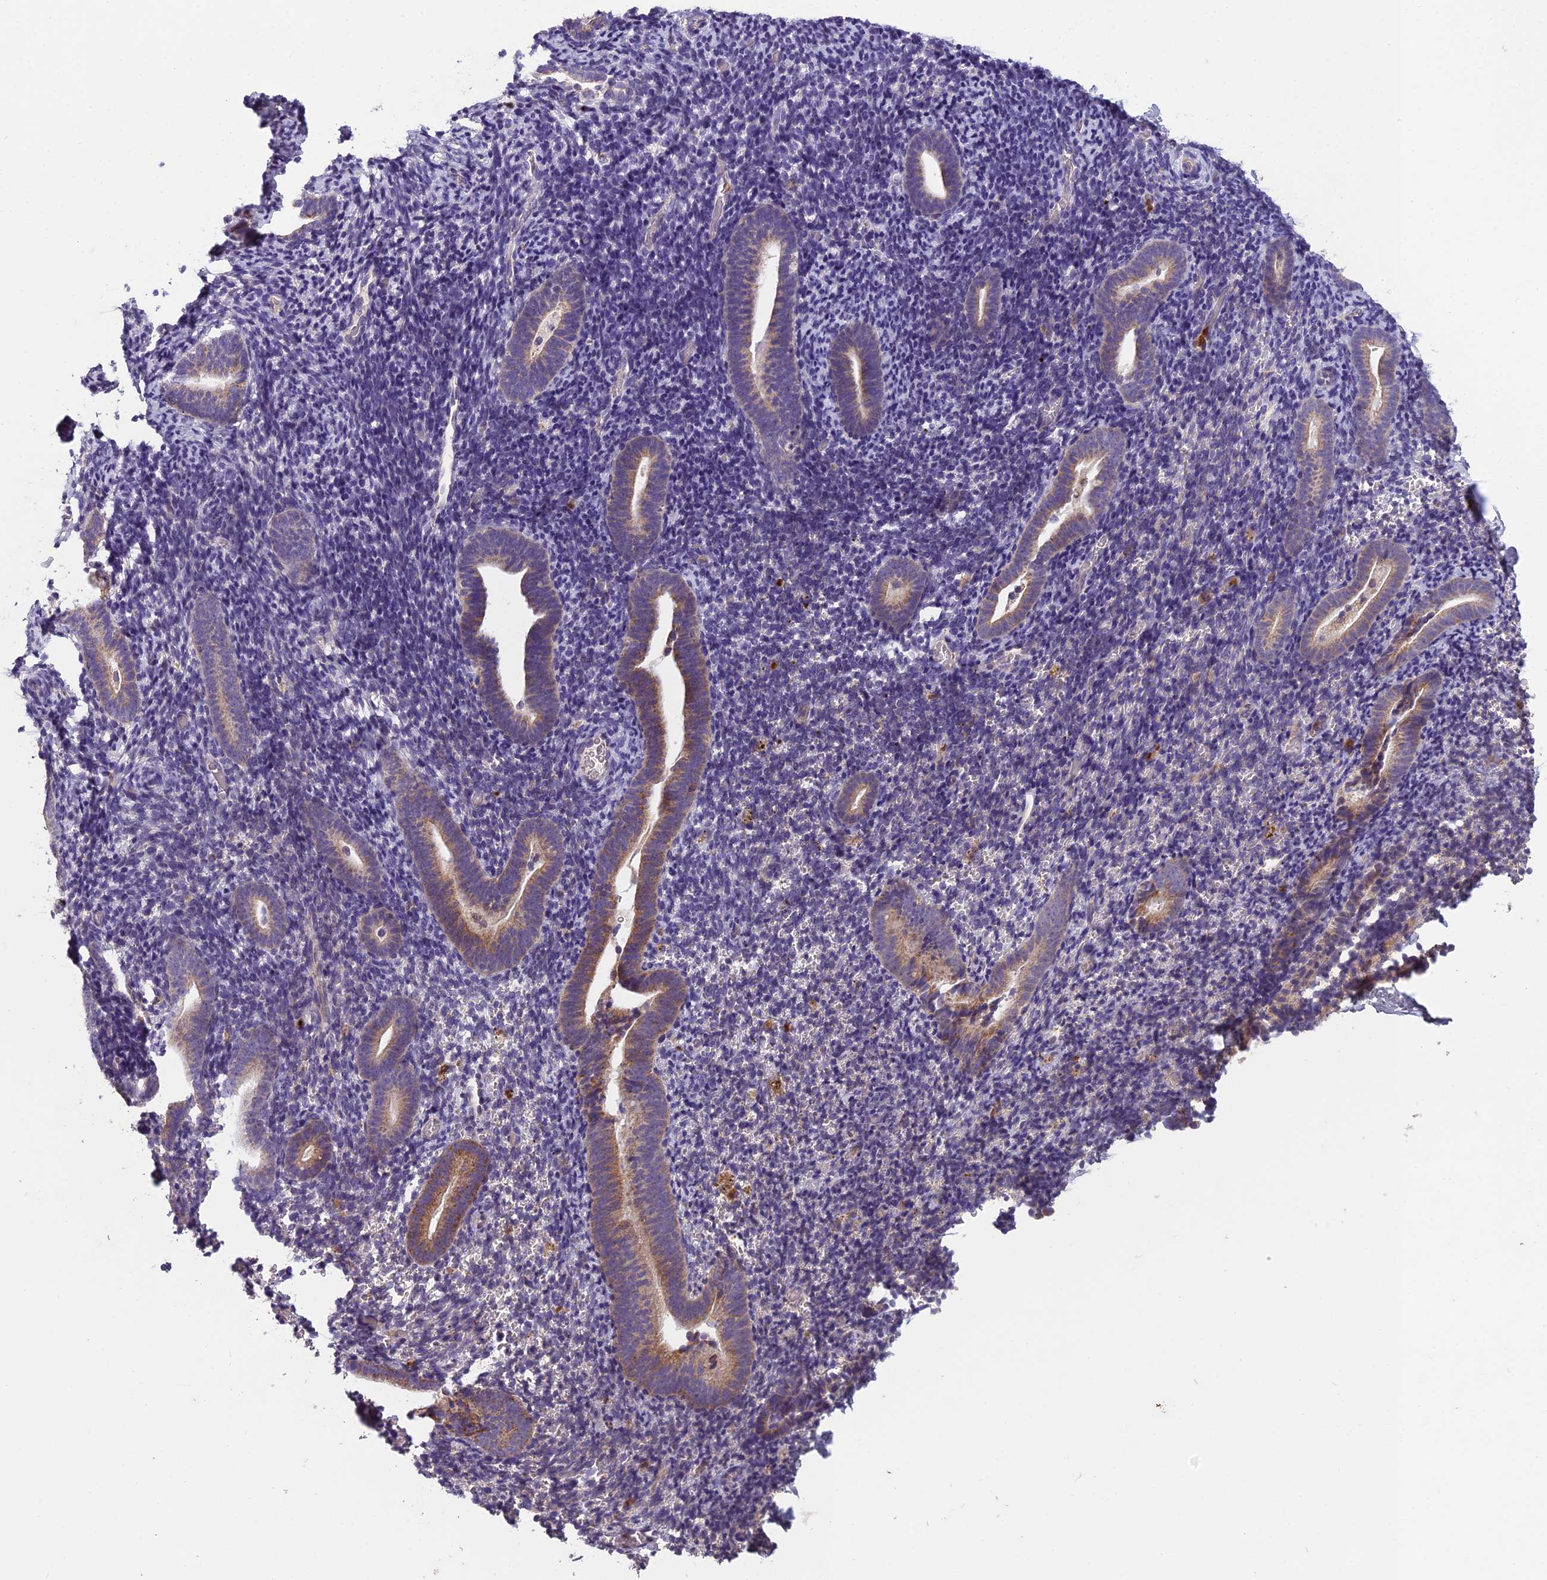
{"staining": {"intensity": "negative", "quantity": "none", "location": "none"}, "tissue": "endometrium", "cell_type": "Cells in endometrial stroma", "image_type": "normal", "snomed": [{"axis": "morphology", "description": "Normal tissue, NOS"}, {"axis": "topography", "description": "Endometrium"}], "caption": "Cells in endometrial stroma are negative for protein expression in normal human endometrium. Nuclei are stained in blue.", "gene": "ENSG00000188897", "patient": {"sex": "female", "age": 51}}